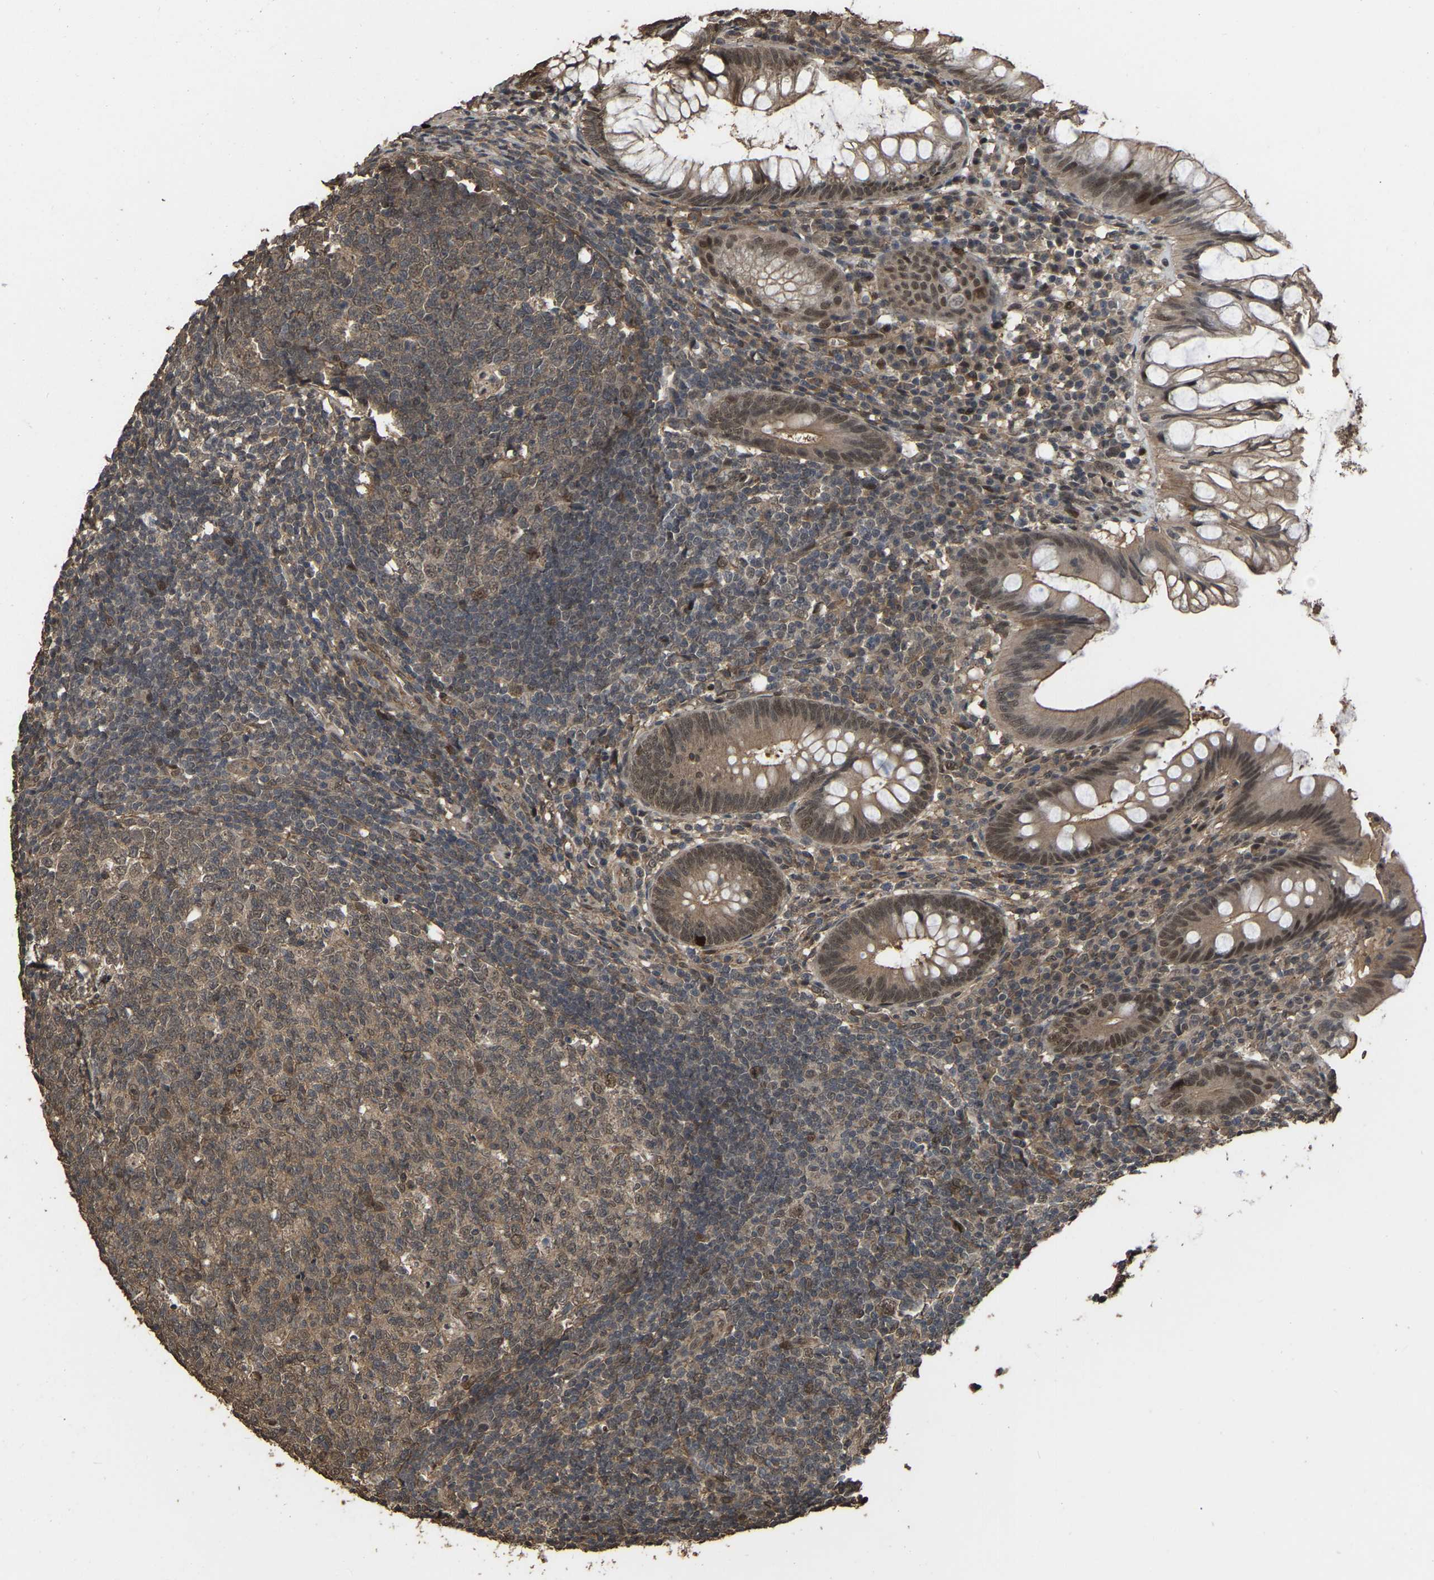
{"staining": {"intensity": "moderate", "quantity": ">75%", "location": "cytoplasmic/membranous,nuclear"}, "tissue": "appendix", "cell_type": "Glandular cells", "image_type": "normal", "snomed": [{"axis": "morphology", "description": "Normal tissue, NOS"}, {"axis": "topography", "description": "Appendix"}], "caption": "A medium amount of moderate cytoplasmic/membranous,nuclear staining is appreciated in approximately >75% of glandular cells in benign appendix.", "gene": "ARHGAP23", "patient": {"sex": "male", "age": 56}}